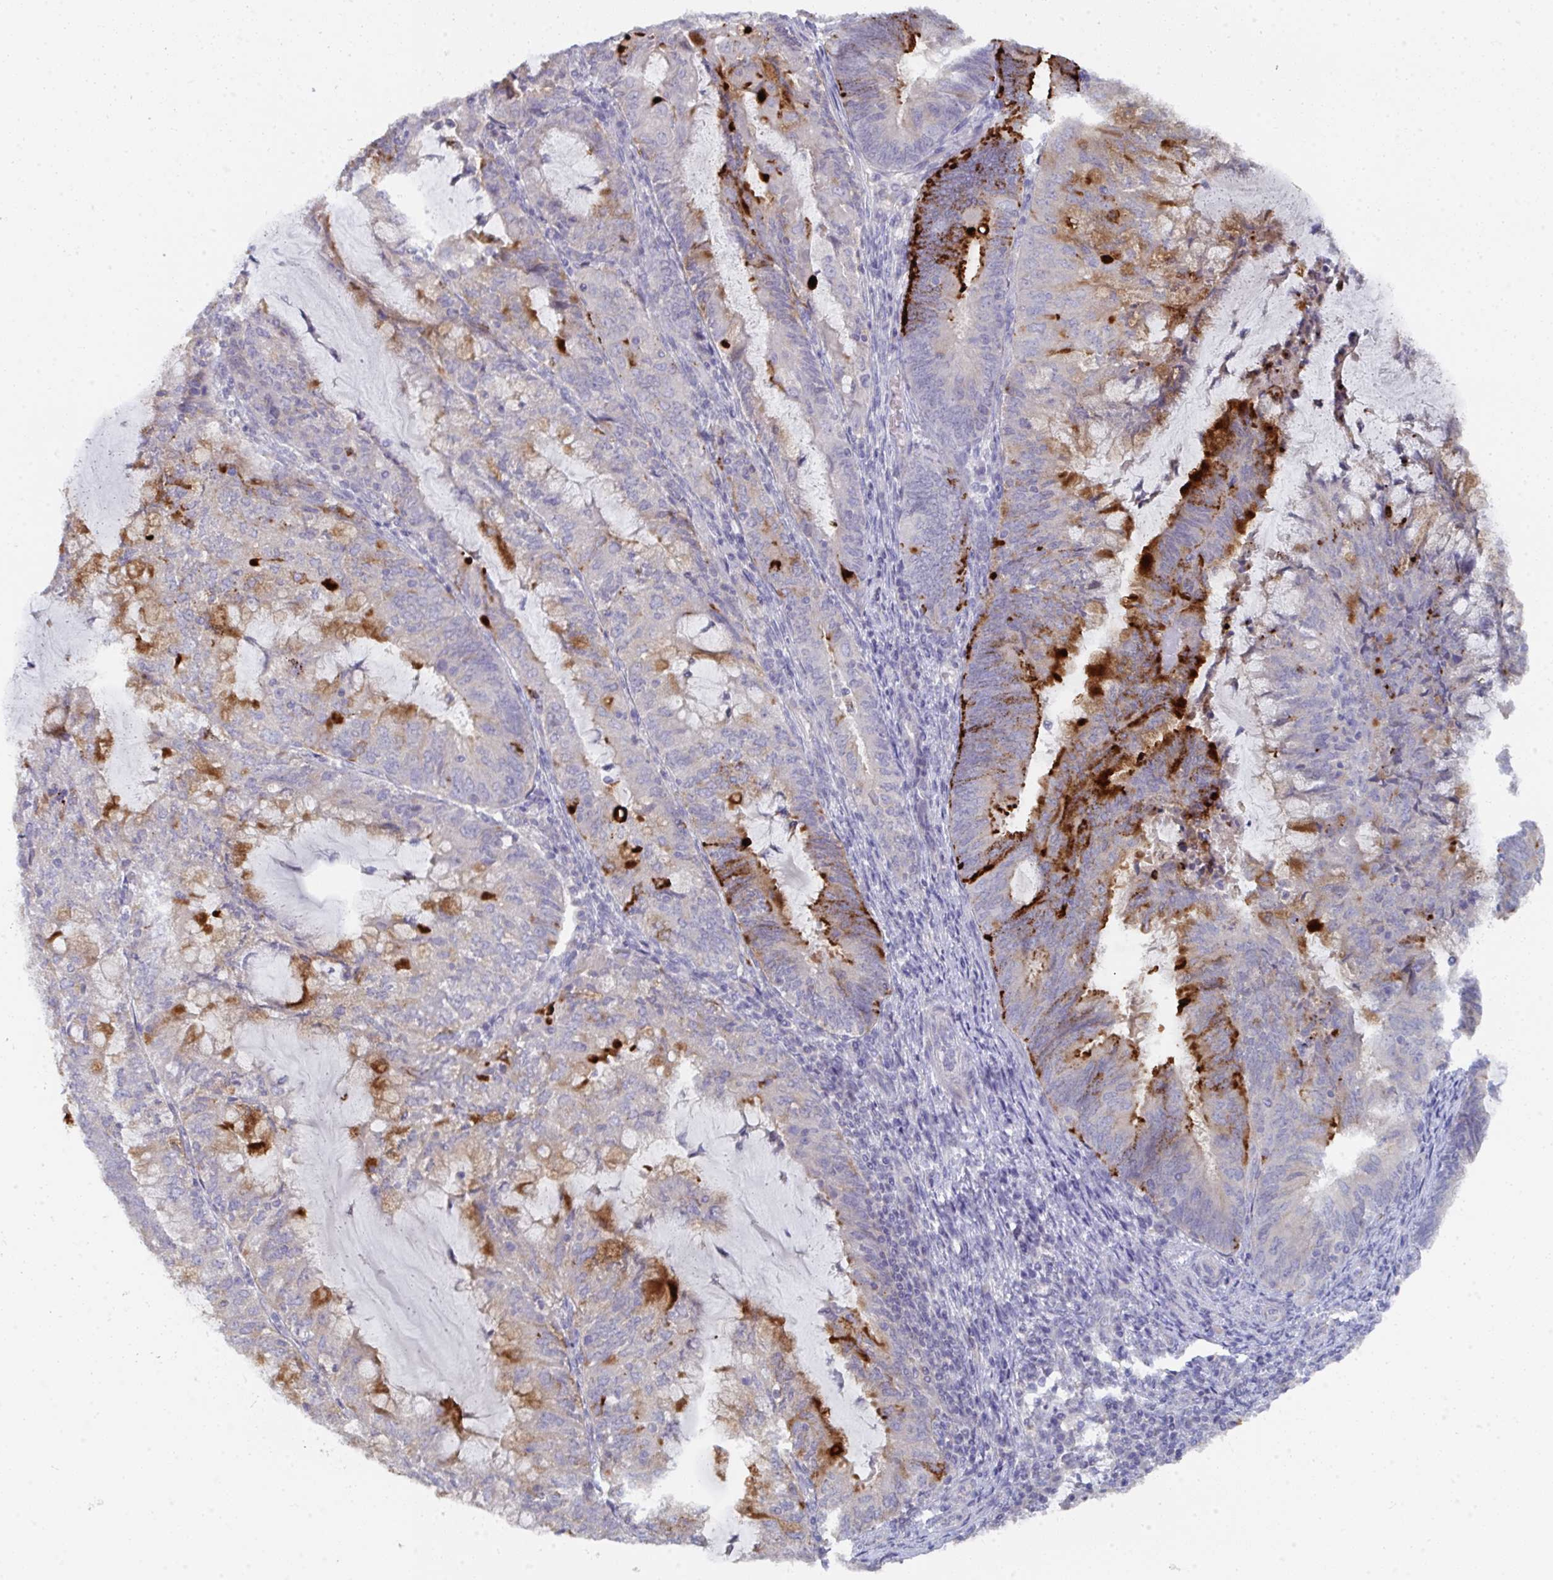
{"staining": {"intensity": "strong", "quantity": "<25%", "location": "cytoplasmic/membranous"}, "tissue": "endometrial cancer", "cell_type": "Tumor cells", "image_type": "cancer", "snomed": [{"axis": "morphology", "description": "Adenocarcinoma, NOS"}, {"axis": "topography", "description": "Endometrium"}], "caption": "IHC micrograph of adenocarcinoma (endometrial) stained for a protein (brown), which displays medium levels of strong cytoplasmic/membranous staining in approximately <25% of tumor cells.", "gene": "KCNK5", "patient": {"sex": "female", "age": 81}}